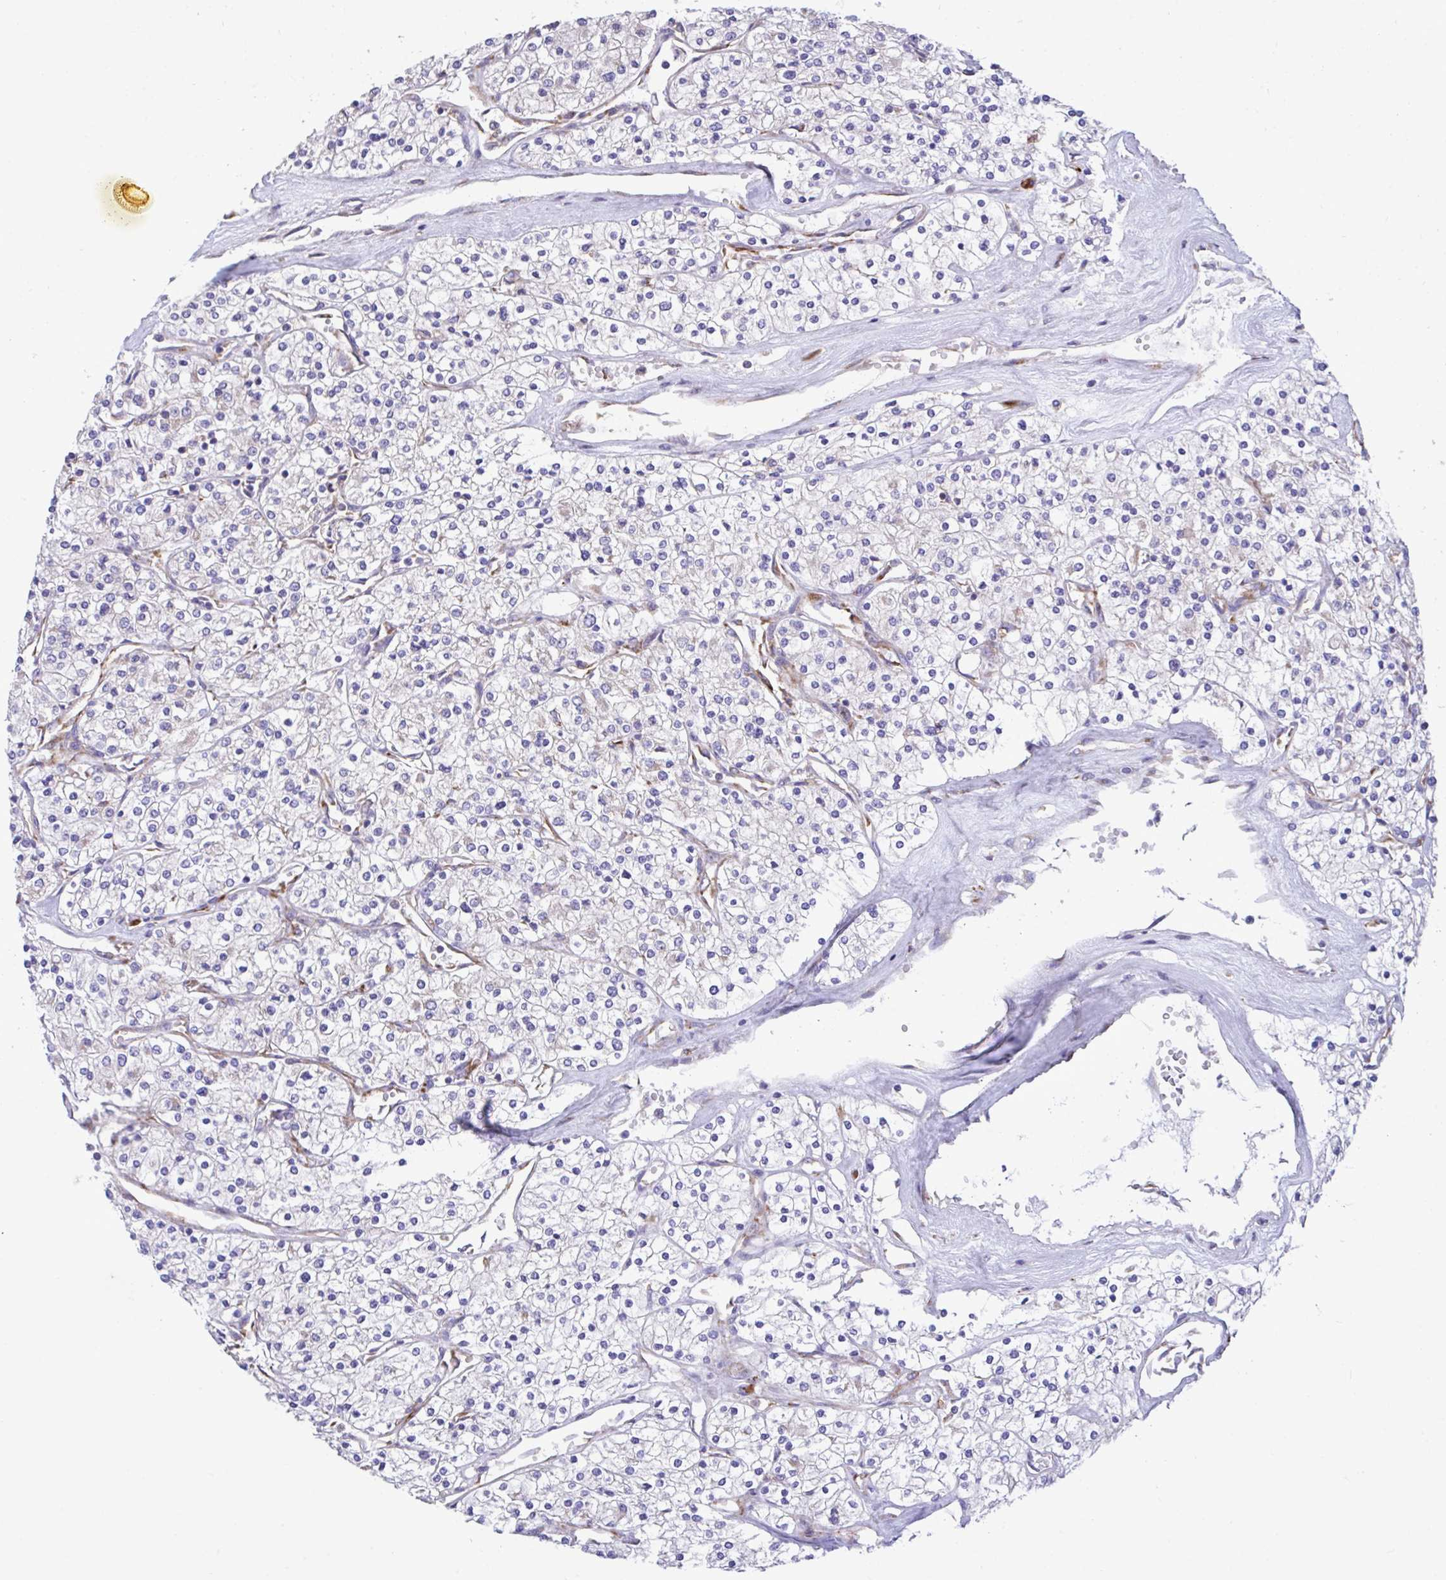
{"staining": {"intensity": "negative", "quantity": "none", "location": "none"}, "tissue": "renal cancer", "cell_type": "Tumor cells", "image_type": "cancer", "snomed": [{"axis": "morphology", "description": "Adenocarcinoma, NOS"}, {"axis": "topography", "description": "Kidney"}], "caption": "IHC of renal cancer reveals no expression in tumor cells.", "gene": "RPS15", "patient": {"sex": "male", "age": 80}}